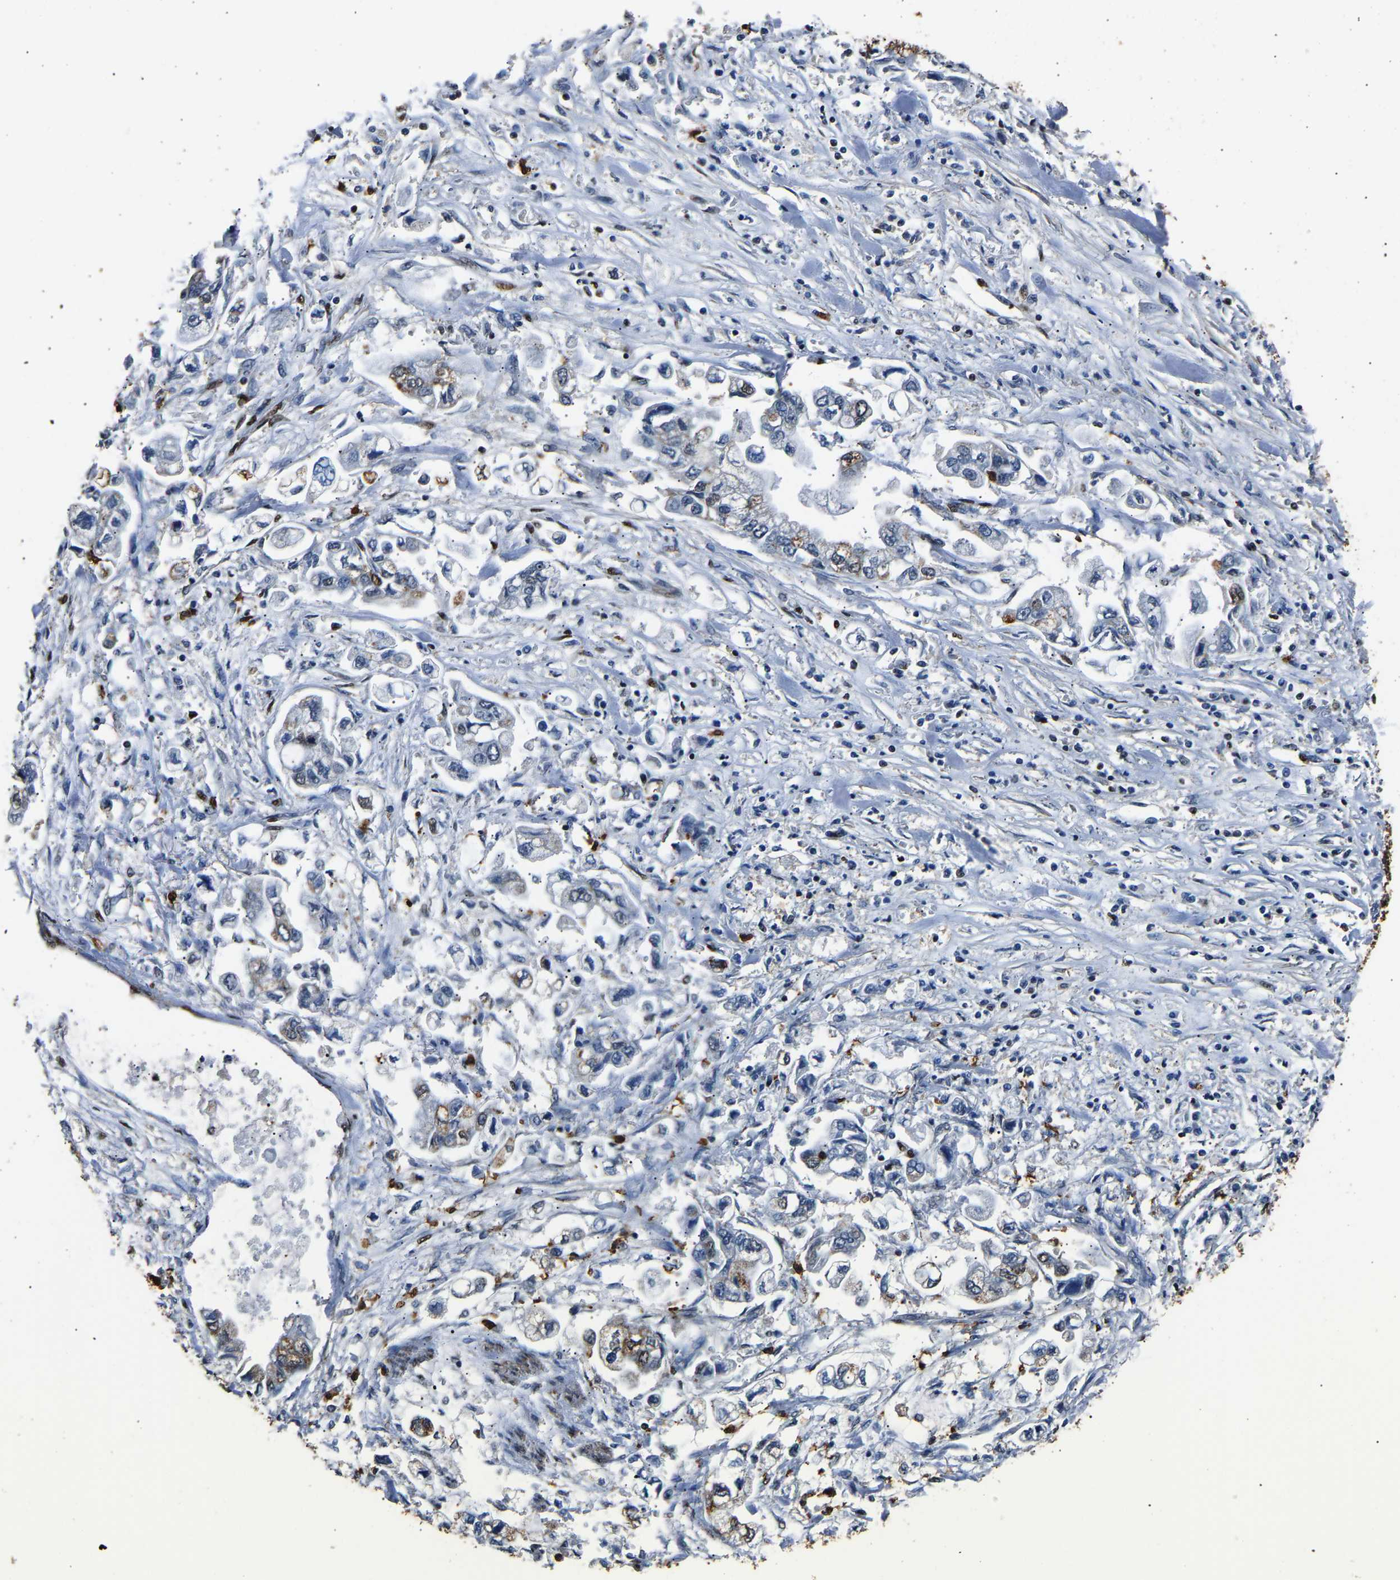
{"staining": {"intensity": "moderate", "quantity": "<25%", "location": "cytoplasmic/membranous"}, "tissue": "stomach cancer", "cell_type": "Tumor cells", "image_type": "cancer", "snomed": [{"axis": "morphology", "description": "Normal tissue, NOS"}, {"axis": "morphology", "description": "Adenocarcinoma, NOS"}, {"axis": "topography", "description": "Stomach"}], "caption": "Protein expression analysis of human stomach cancer reveals moderate cytoplasmic/membranous staining in about <25% of tumor cells. Nuclei are stained in blue.", "gene": "SAFB", "patient": {"sex": "male", "age": 62}}